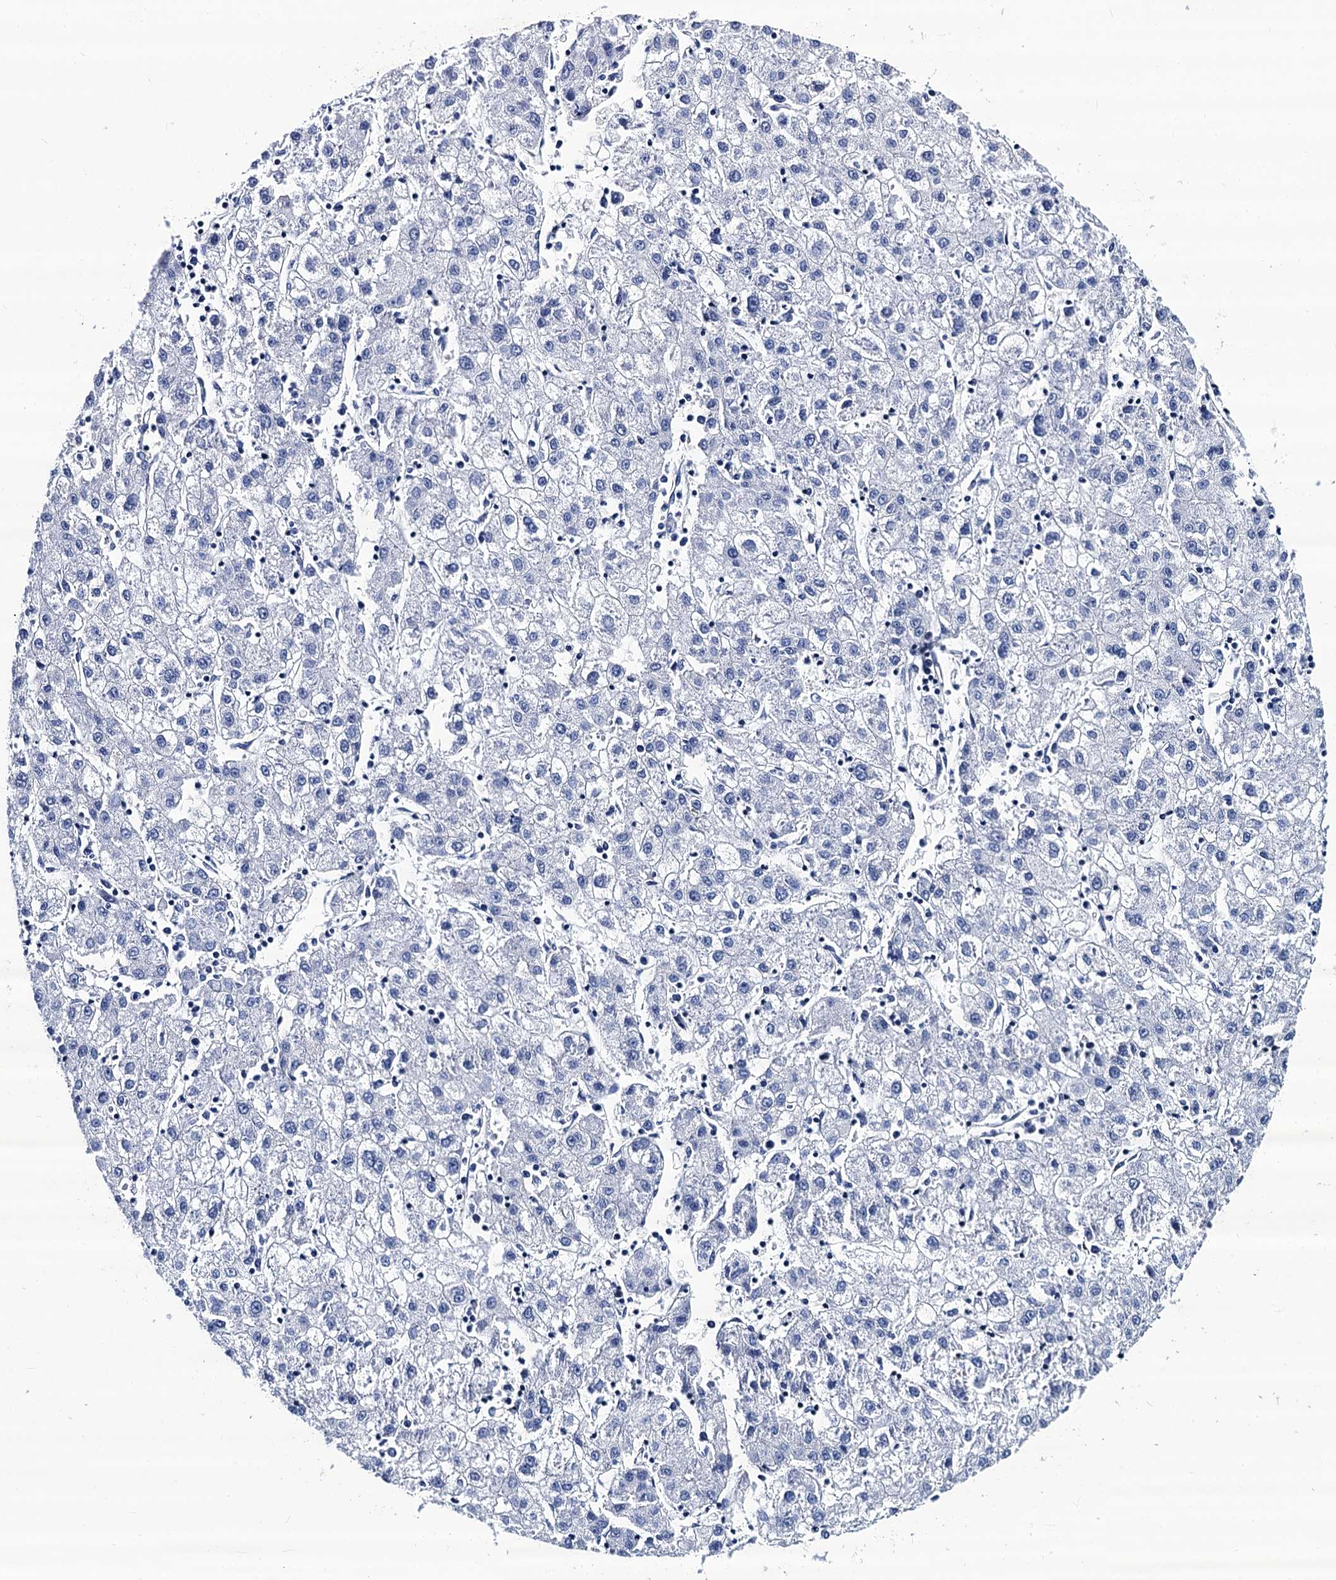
{"staining": {"intensity": "negative", "quantity": "none", "location": "none"}, "tissue": "liver cancer", "cell_type": "Tumor cells", "image_type": "cancer", "snomed": [{"axis": "morphology", "description": "Carcinoma, Hepatocellular, NOS"}, {"axis": "topography", "description": "Liver"}], "caption": "Immunohistochemistry histopathology image of liver cancer (hepatocellular carcinoma) stained for a protein (brown), which reveals no positivity in tumor cells.", "gene": "LRRC30", "patient": {"sex": "male", "age": 72}}